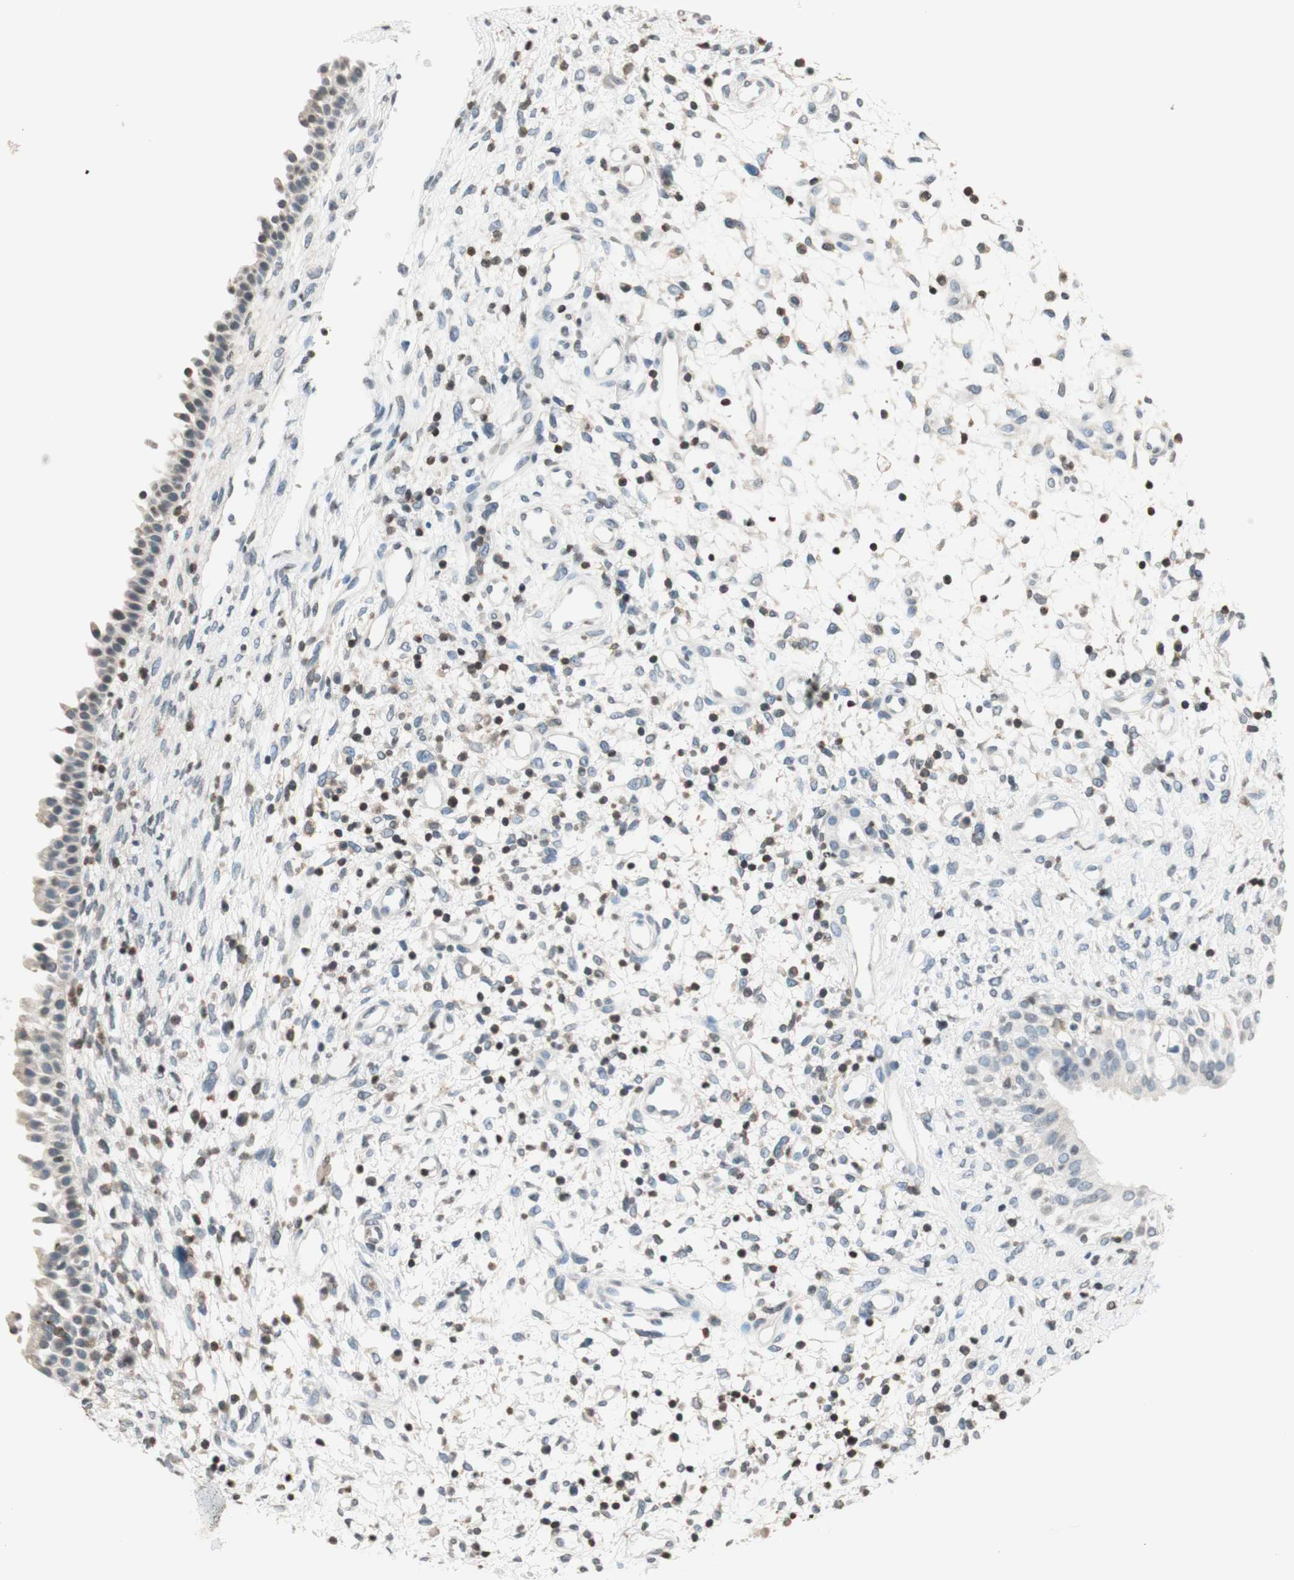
{"staining": {"intensity": "weak", "quantity": "<25%", "location": "cytoplasmic/membranous"}, "tissue": "nasopharynx", "cell_type": "Respiratory epithelial cells", "image_type": "normal", "snomed": [{"axis": "morphology", "description": "Normal tissue, NOS"}, {"axis": "topography", "description": "Nasopharynx"}], "caption": "Respiratory epithelial cells show no significant protein expression in normal nasopharynx. (Stains: DAB (3,3'-diaminobenzidine) IHC with hematoxylin counter stain, Microscopy: brightfield microscopy at high magnification).", "gene": "WIPF1", "patient": {"sex": "male", "age": 22}}